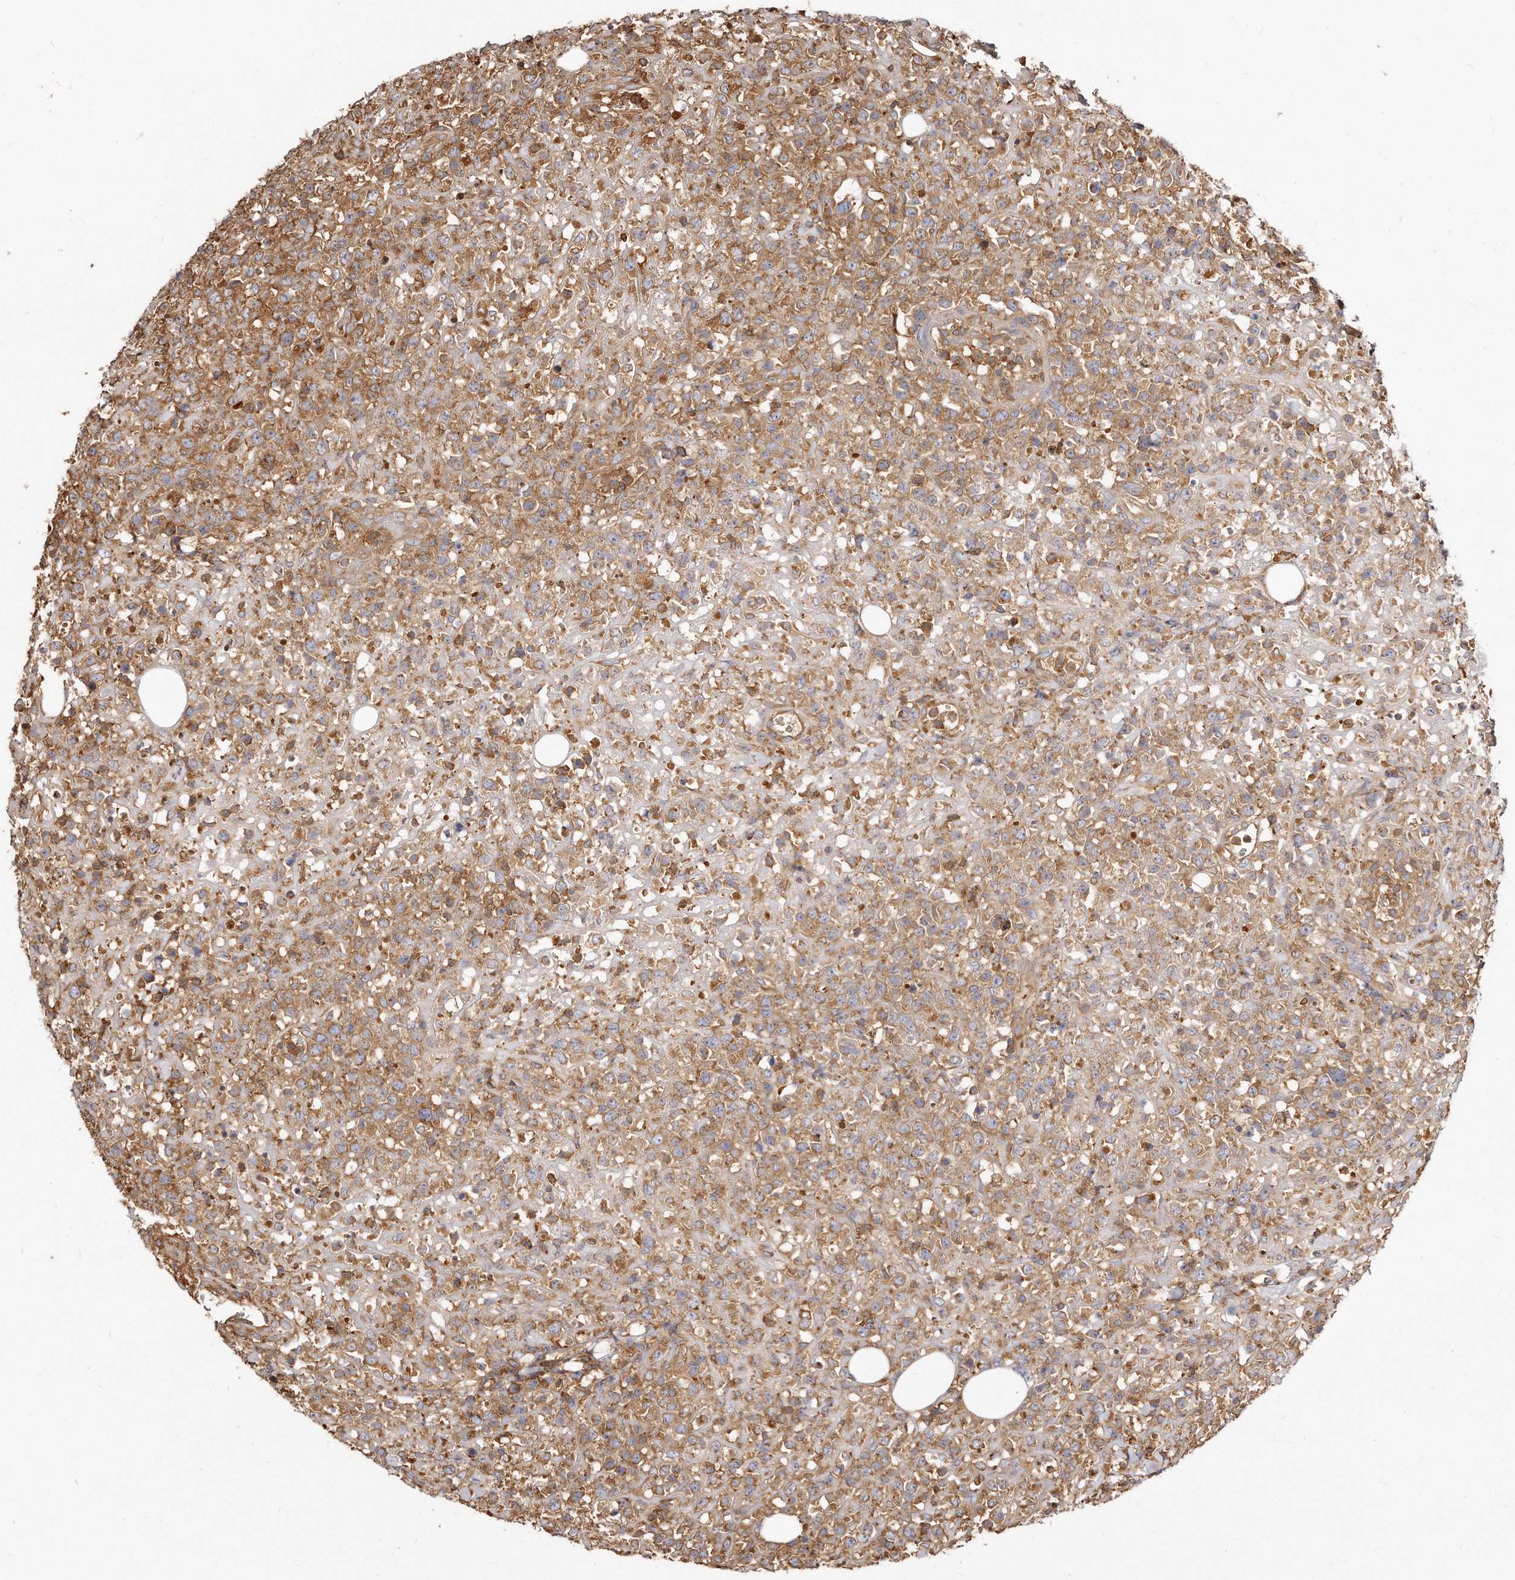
{"staining": {"intensity": "weak", "quantity": "25%-75%", "location": "cytoplasmic/membranous"}, "tissue": "lymphoma", "cell_type": "Tumor cells", "image_type": "cancer", "snomed": [{"axis": "morphology", "description": "Malignant lymphoma, non-Hodgkin's type, High grade"}, {"axis": "topography", "description": "Colon"}], "caption": "This is a photomicrograph of immunohistochemistry (IHC) staining of lymphoma, which shows weak positivity in the cytoplasmic/membranous of tumor cells.", "gene": "CAP1", "patient": {"sex": "female", "age": 53}}